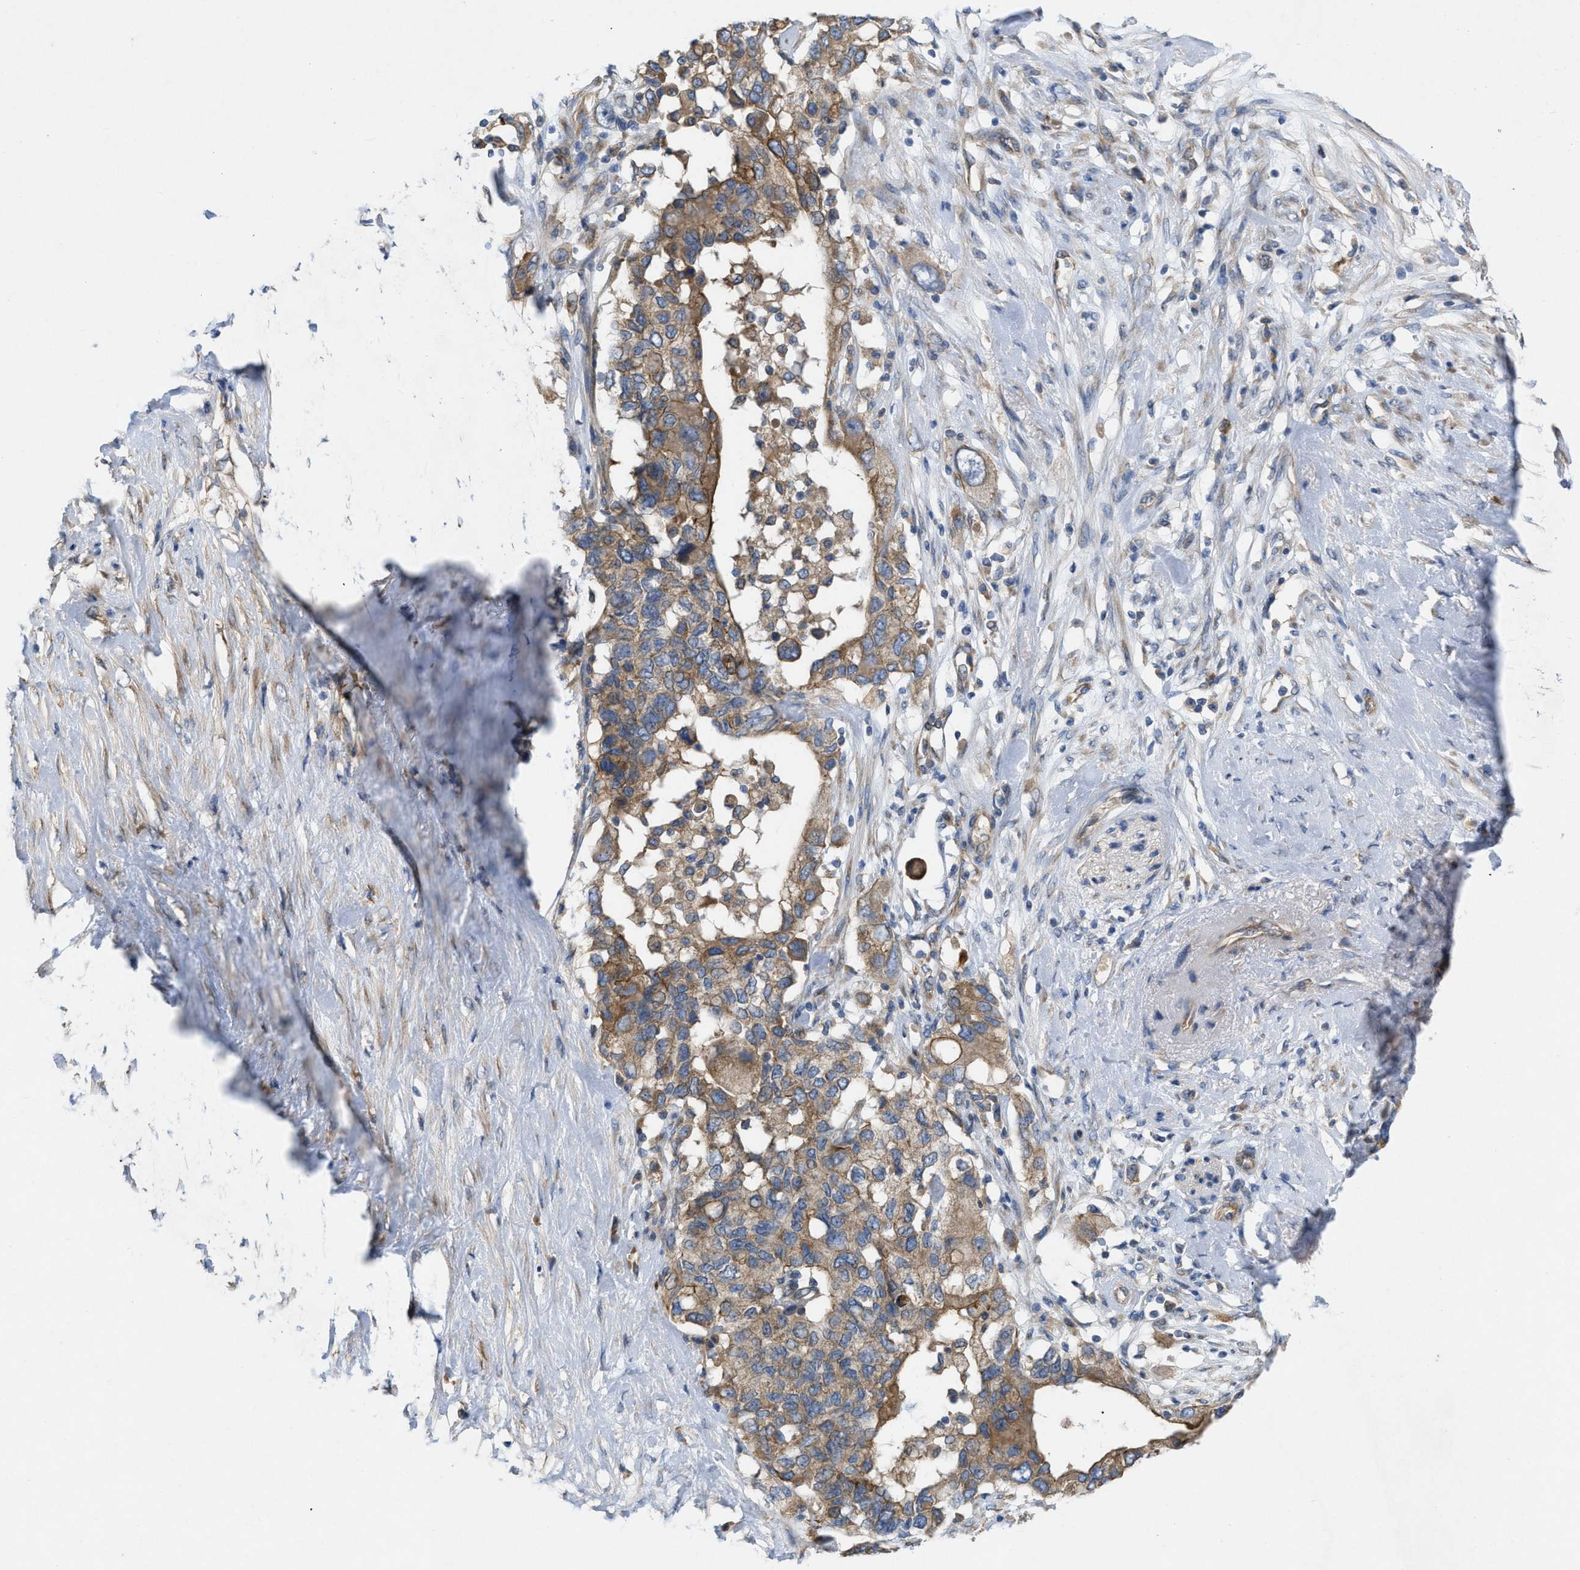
{"staining": {"intensity": "moderate", "quantity": ">75%", "location": "cytoplasmic/membranous"}, "tissue": "pancreatic cancer", "cell_type": "Tumor cells", "image_type": "cancer", "snomed": [{"axis": "morphology", "description": "Adenocarcinoma, NOS"}, {"axis": "topography", "description": "Pancreas"}], "caption": "A micrograph of pancreatic adenocarcinoma stained for a protein exhibits moderate cytoplasmic/membranous brown staining in tumor cells.", "gene": "TMEM131", "patient": {"sex": "female", "age": 56}}